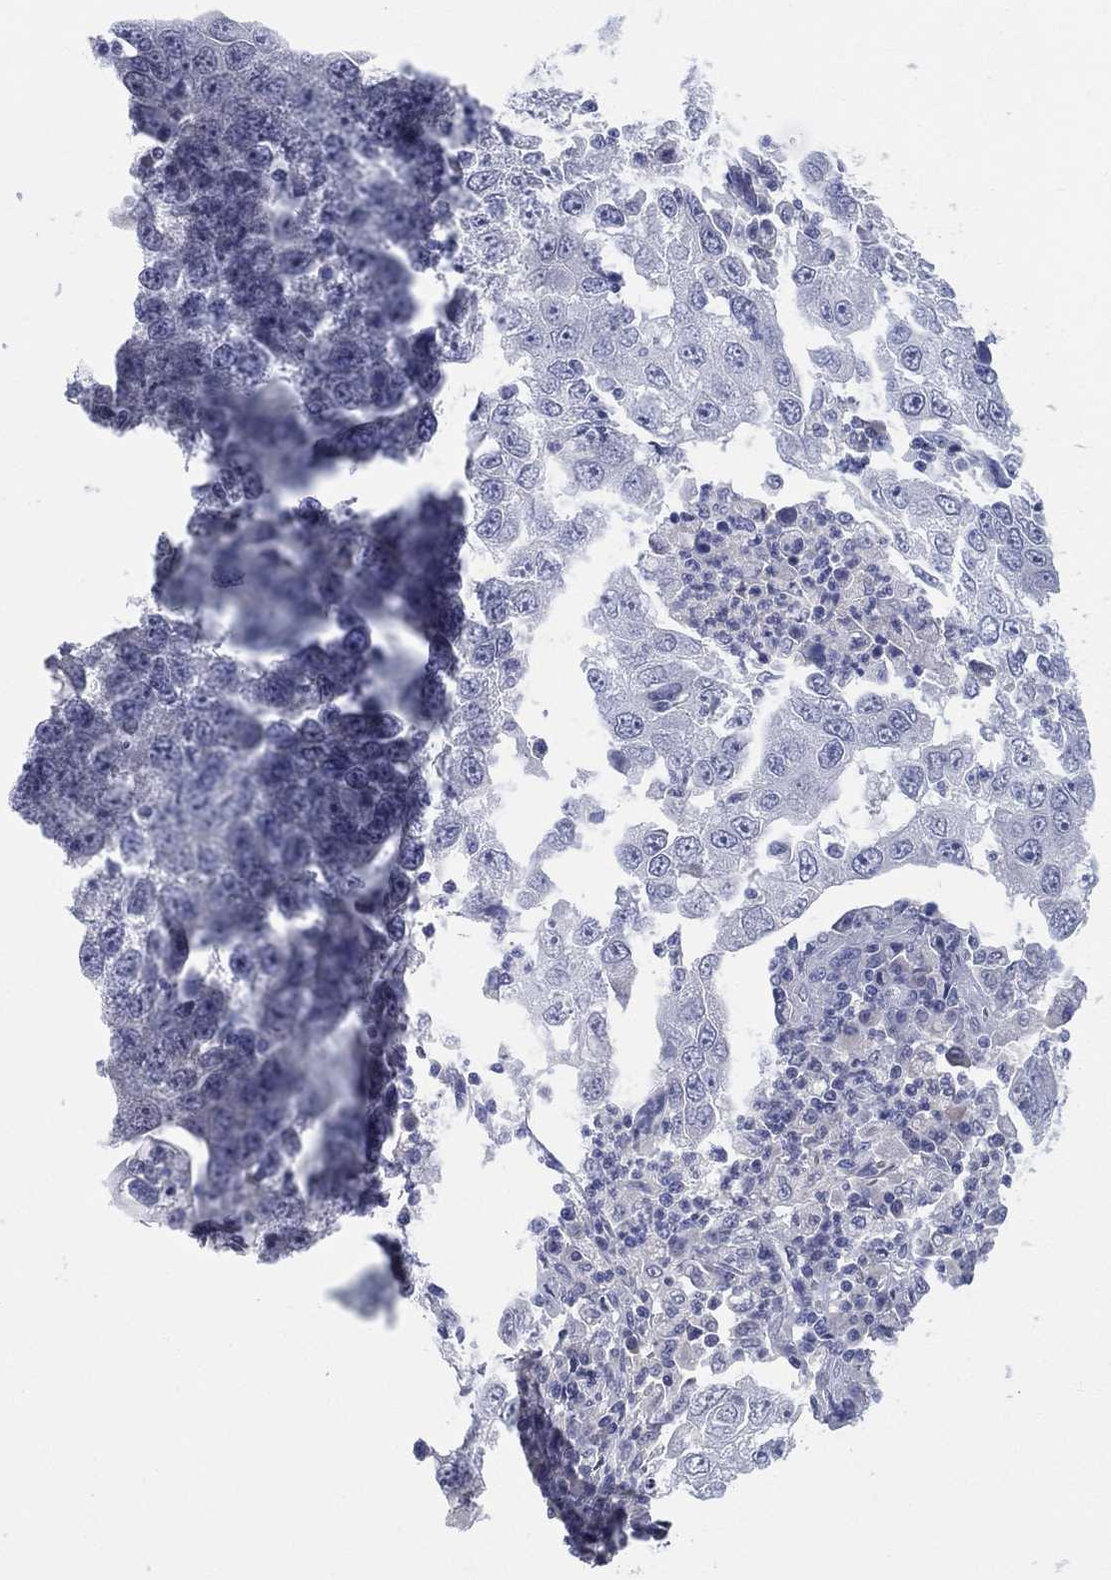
{"staining": {"intensity": "negative", "quantity": "none", "location": "none"}, "tissue": "lung cancer", "cell_type": "Tumor cells", "image_type": "cancer", "snomed": [{"axis": "morphology", "description": "Adenocarcinoma, NOS"}, {"axis": "topography", "description": "Lung"}], "caption": "Micrograph shows no protein expression in tumor cells of lung cancer (adenocarcinoma) tissue.", "gene": "KRT35", "patient": {"sex": "male", "age": 73}}